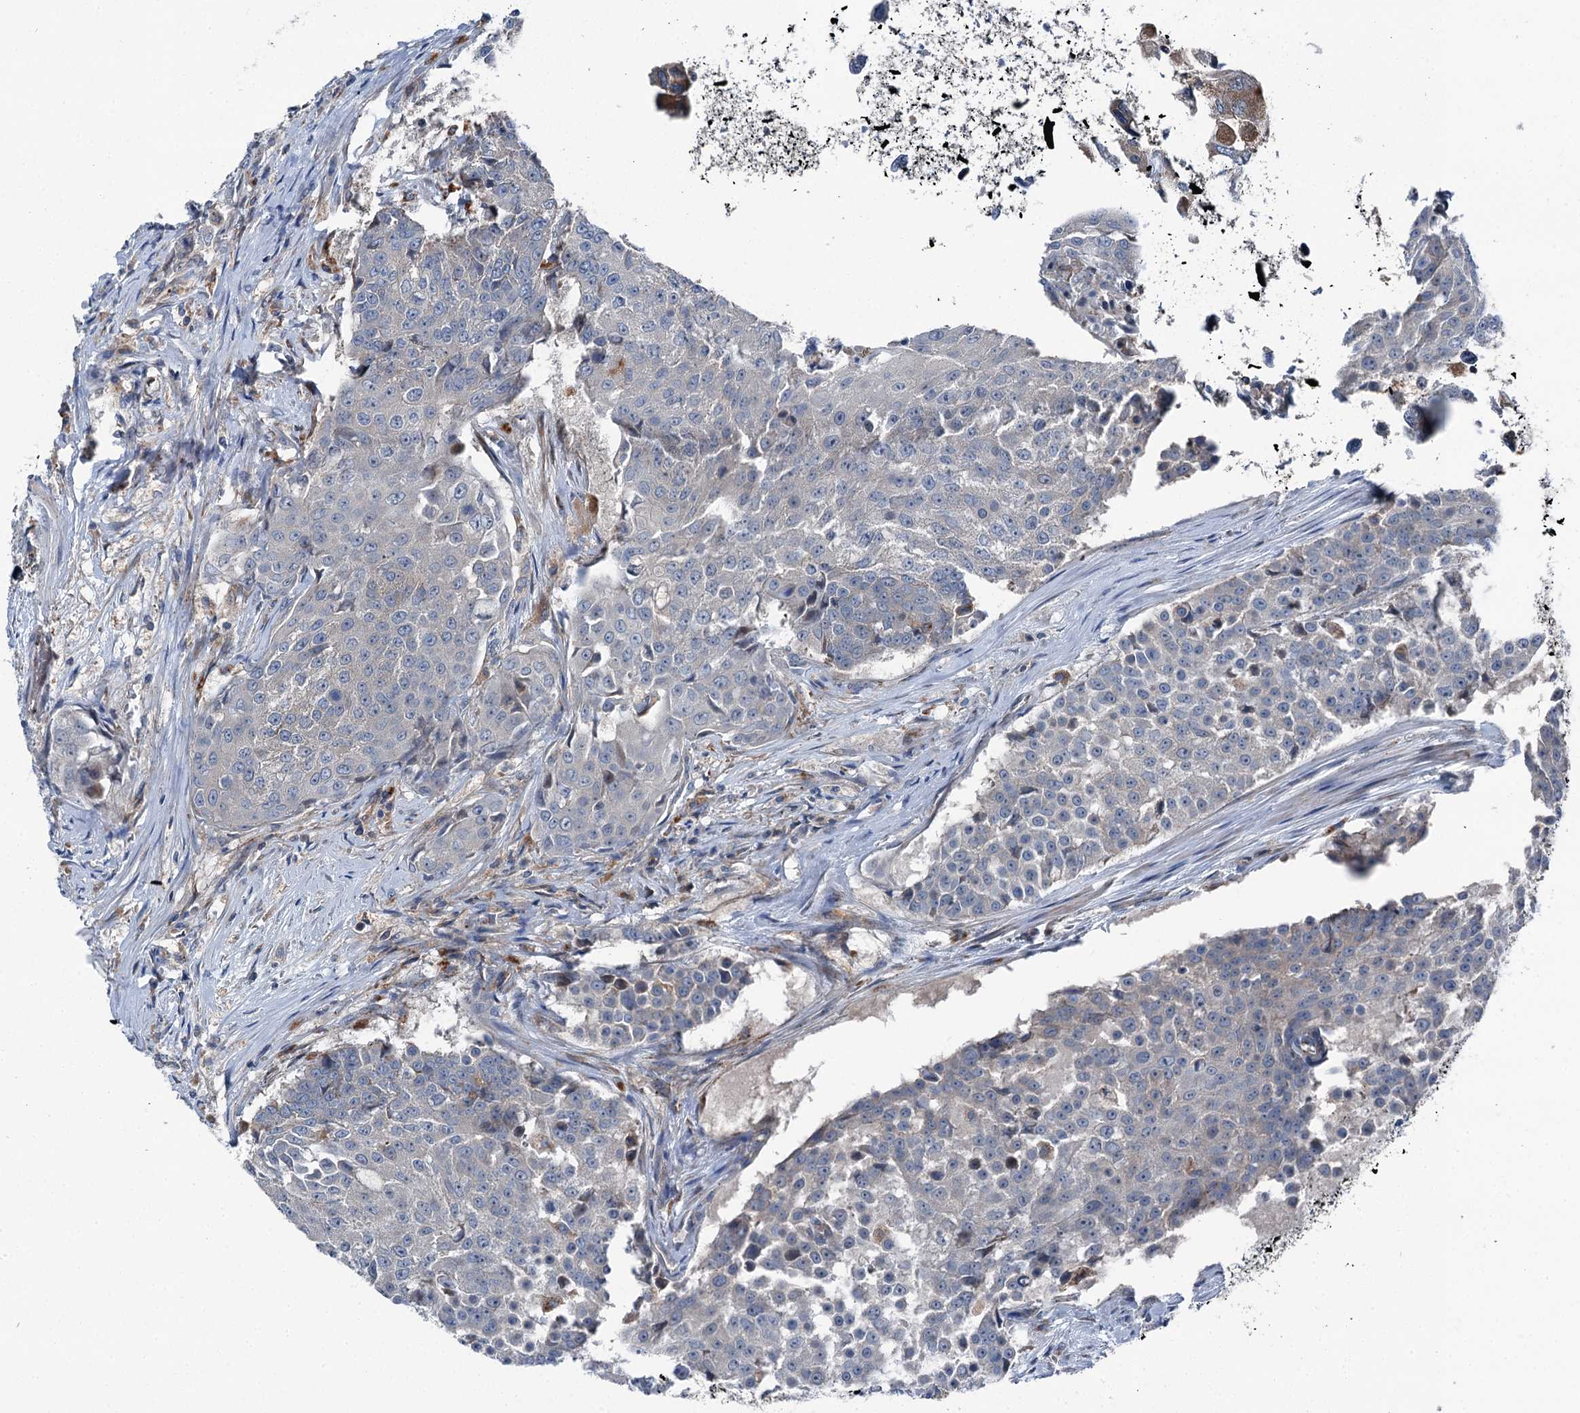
{"staining": {"intensity": "negative", "quantity": "none", "location": "none"}, "tissue": "urothelial cancer", "cell_type": "Tumor cells", "image_type": "cancer", "snomed": [{"axis": "morphology", "description": "Urothelial carcinoma, High grade"}, {"axis": "topography", "description": "Urinary bladder"}], "caption": "This is an immunohistochemistry image of human urothelial cancer. There is no staining in tumor cells.", "gene": "POLR1D", "patient": {"sex": "female", "age": 63}}